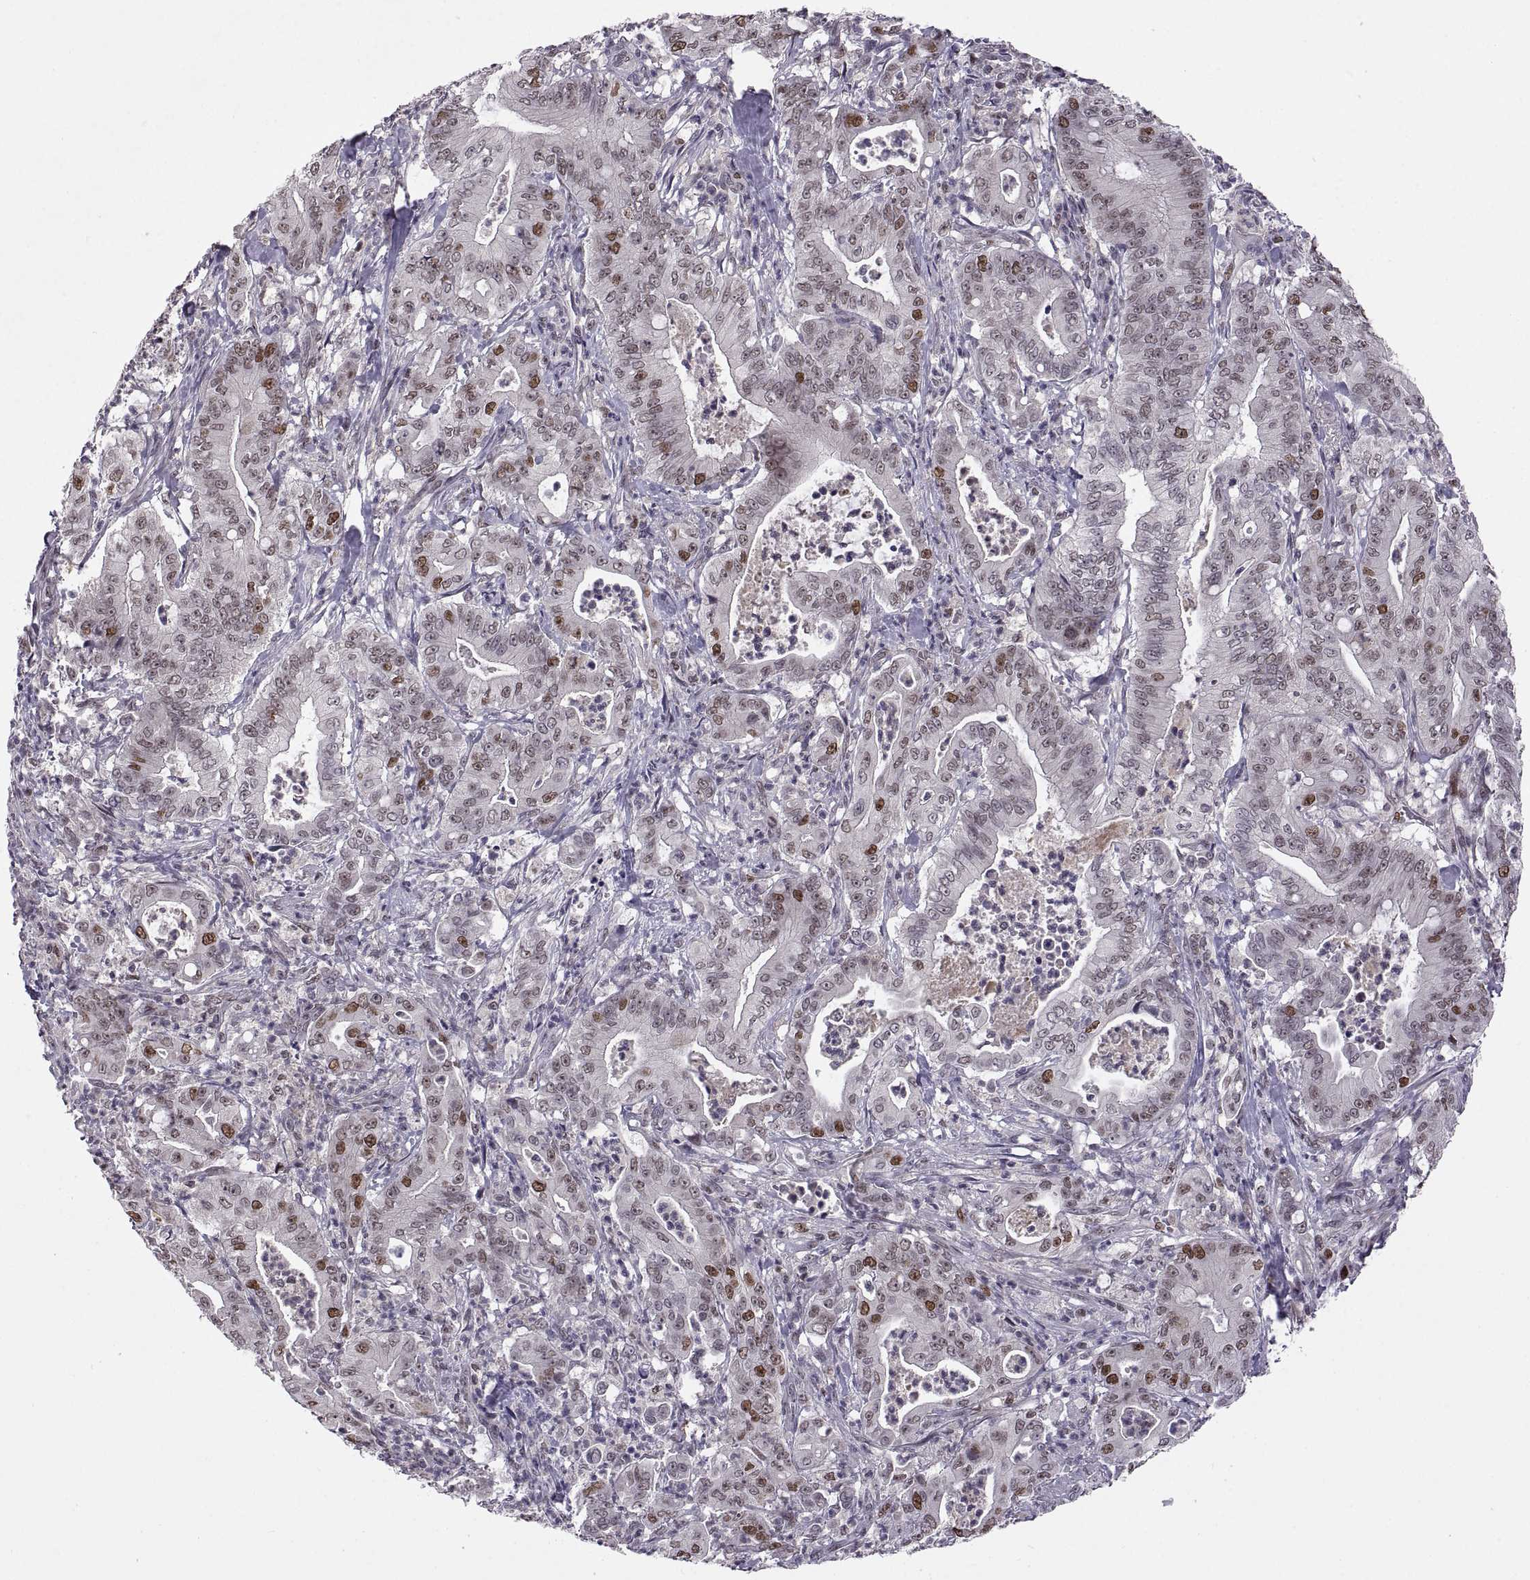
{"staining": {"intensity": "moderate", "quantity": "<25%", "location": "nuclear"}, "tissue": "pancreatic cancer", "cell_type": "Tumor cells", "image_type": "cancer", "snomed": [{"axis": "morphology", "description": "Adenocarcinoma, NOS"}, {"axis": "topography", "description": "Pancreas"}], "caption": "About <25% of tumor cells in pancreatic cancer show moderate nuclear protein staining as visualized by brown immunohistochemical staining.", "gene": "CHFR", "patient": {"sex": "male", "age": 71}}